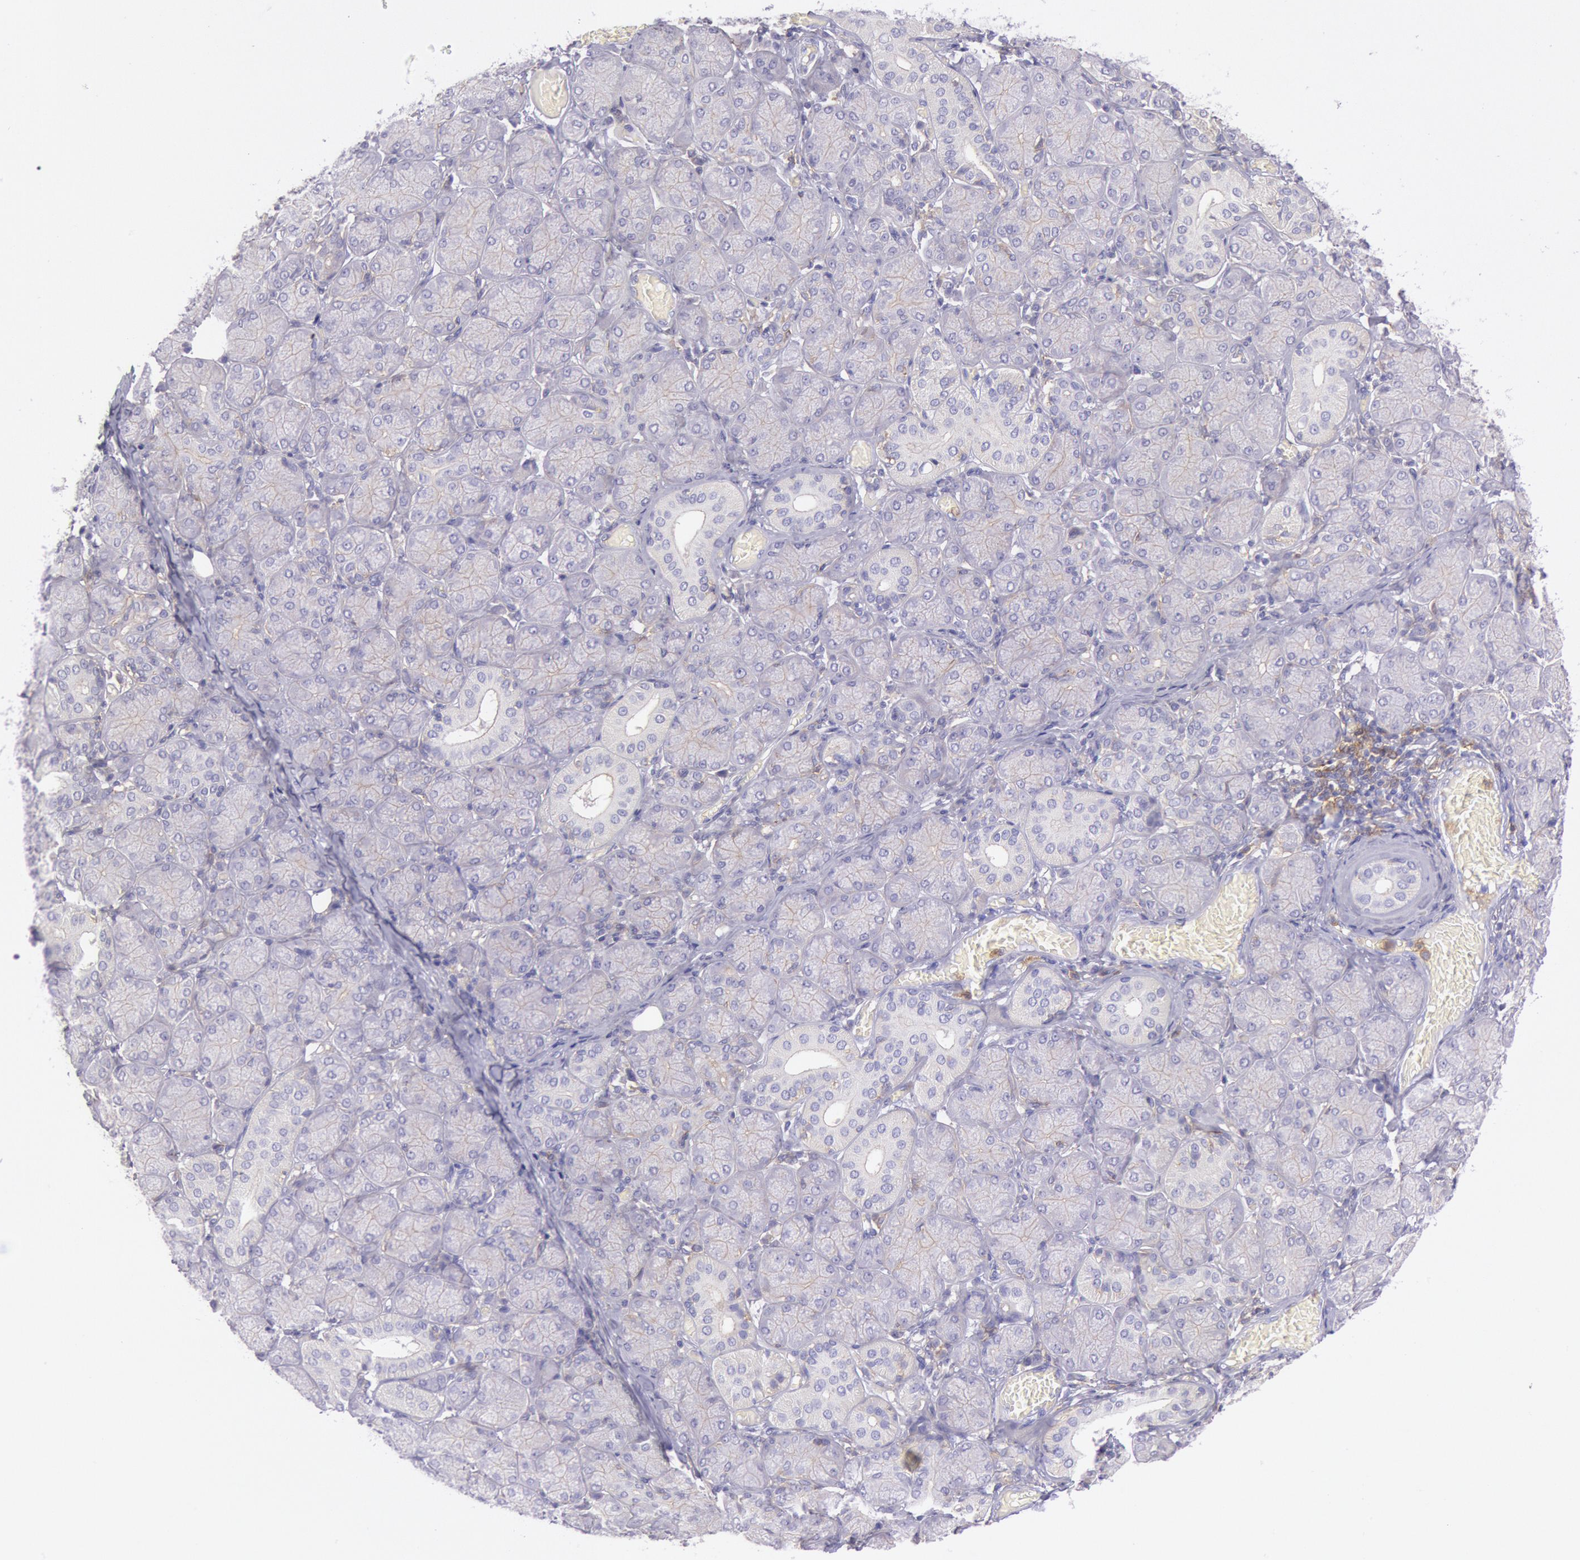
{"staining": {"intensity": "negative", "quantity": "none", "location": "none"}, "tissue": "salivary gland", "cell_type": "Glandular cells", "image_type": "normal", "snomed": [{"axis": "morphology", "description": "Normal tissue, NOS"}, {"axis": "topography", "description": "Salivary gland"}], "caption": "An IHC photomicrograph of unremarkable salivary gland is shown. There is no staining in glandular cells of salivary gland.", "gene": "LYN", "patient": {"sex": "female", "age": 24}}